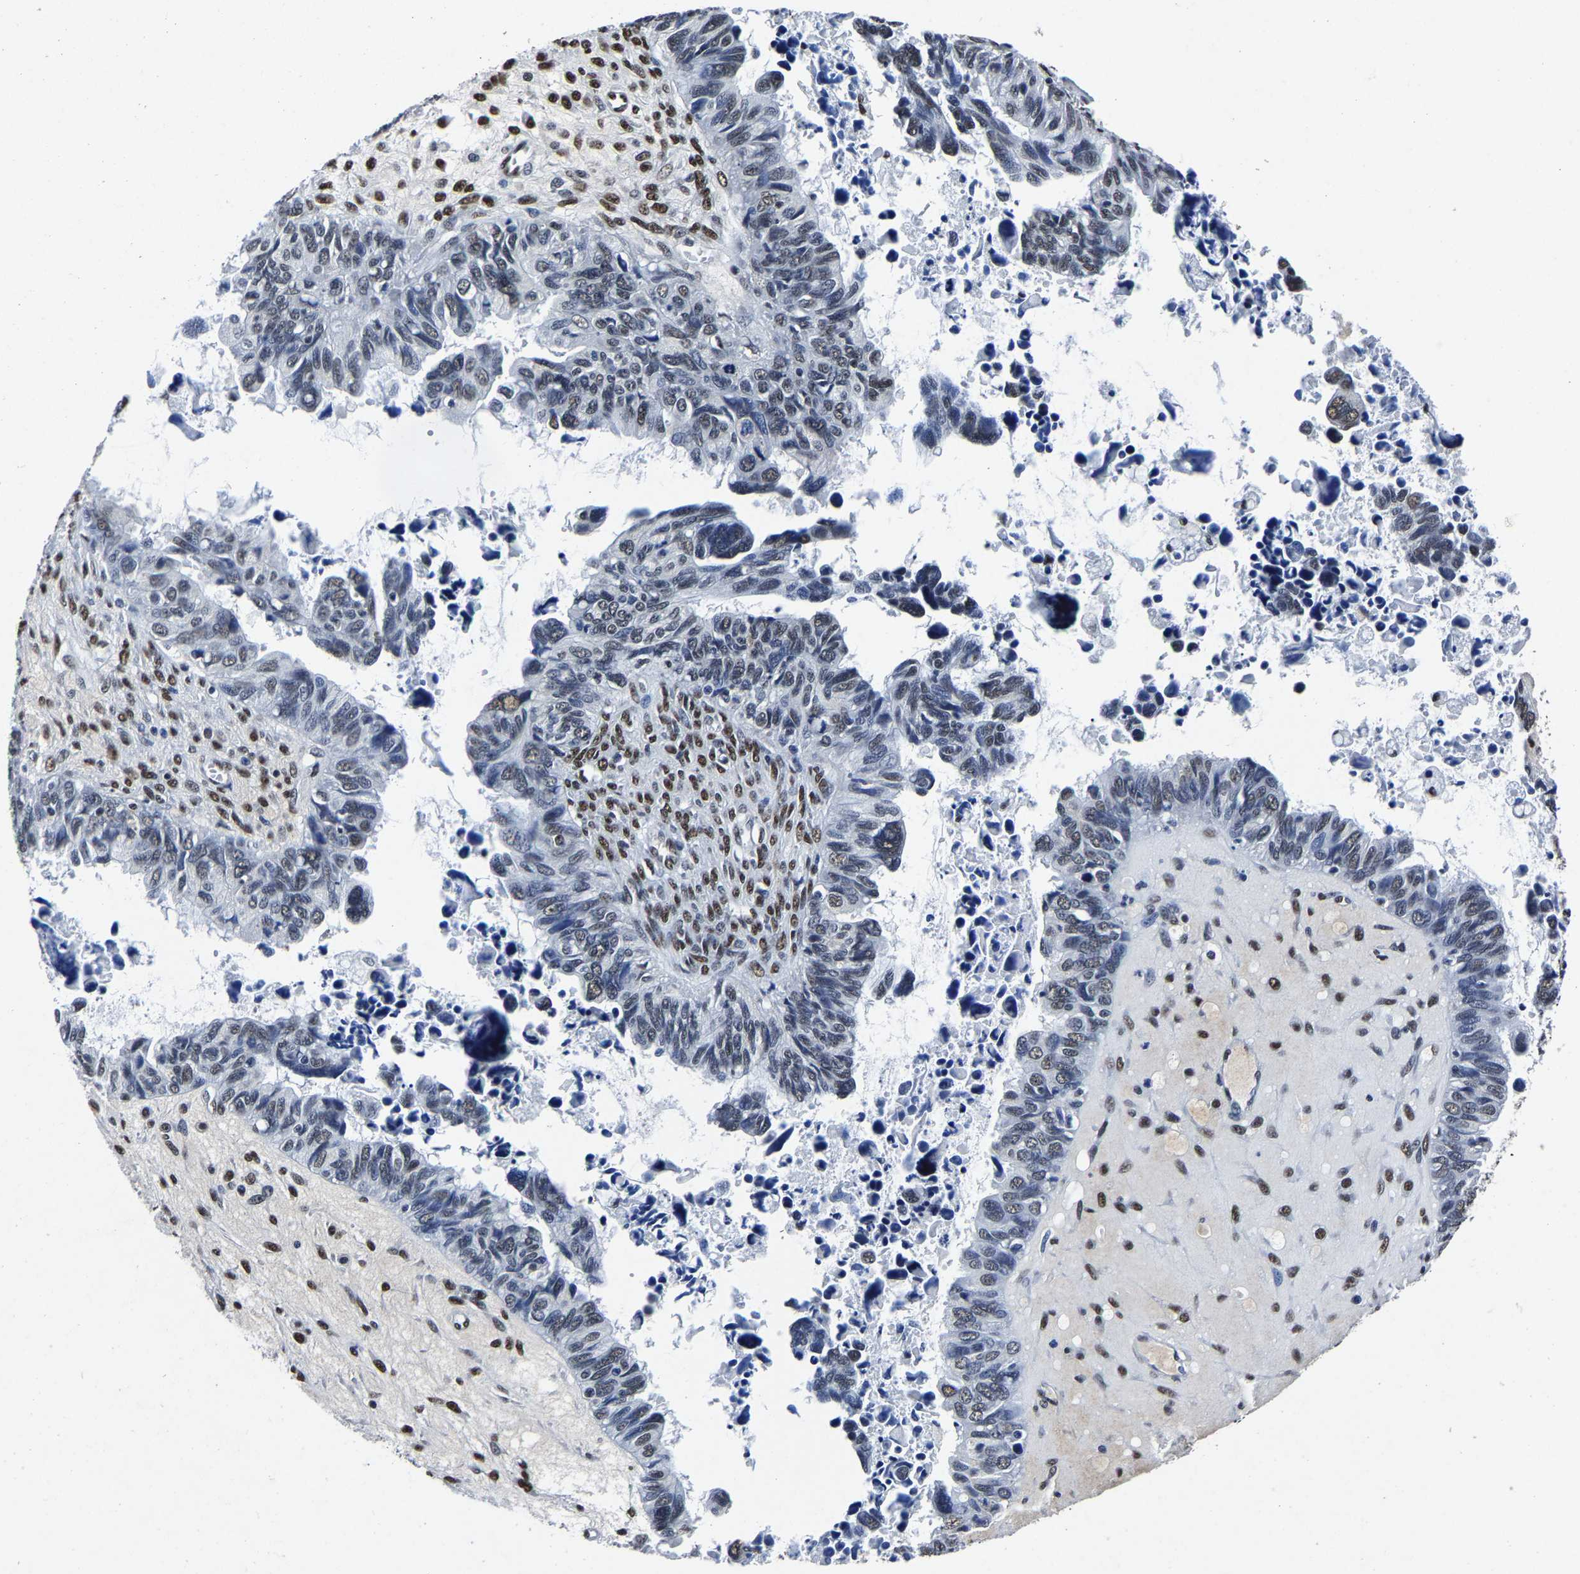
{"staining": {"intensity": "weak", "quantity": "25%-75%", "location": "nuclear"}, "tissue": "ovarian cancer", "cell_type": "Tumor cells", "image_type": "cancer", "snomed": [{"axis": "morphology", "description": "Cystadenocarcinoma, serous, NOS"}, {"axis": "topography", "description": "Ovary"}], "caption": "This is an image of immunohistochemistry (IHC) staining of ovarian cancer (serous cystadenocarcinoma), which shows weak staining in the nuclear of tumor cells.", "gene": "RBM45", "patient": {"sex": "female", "age": 79}}